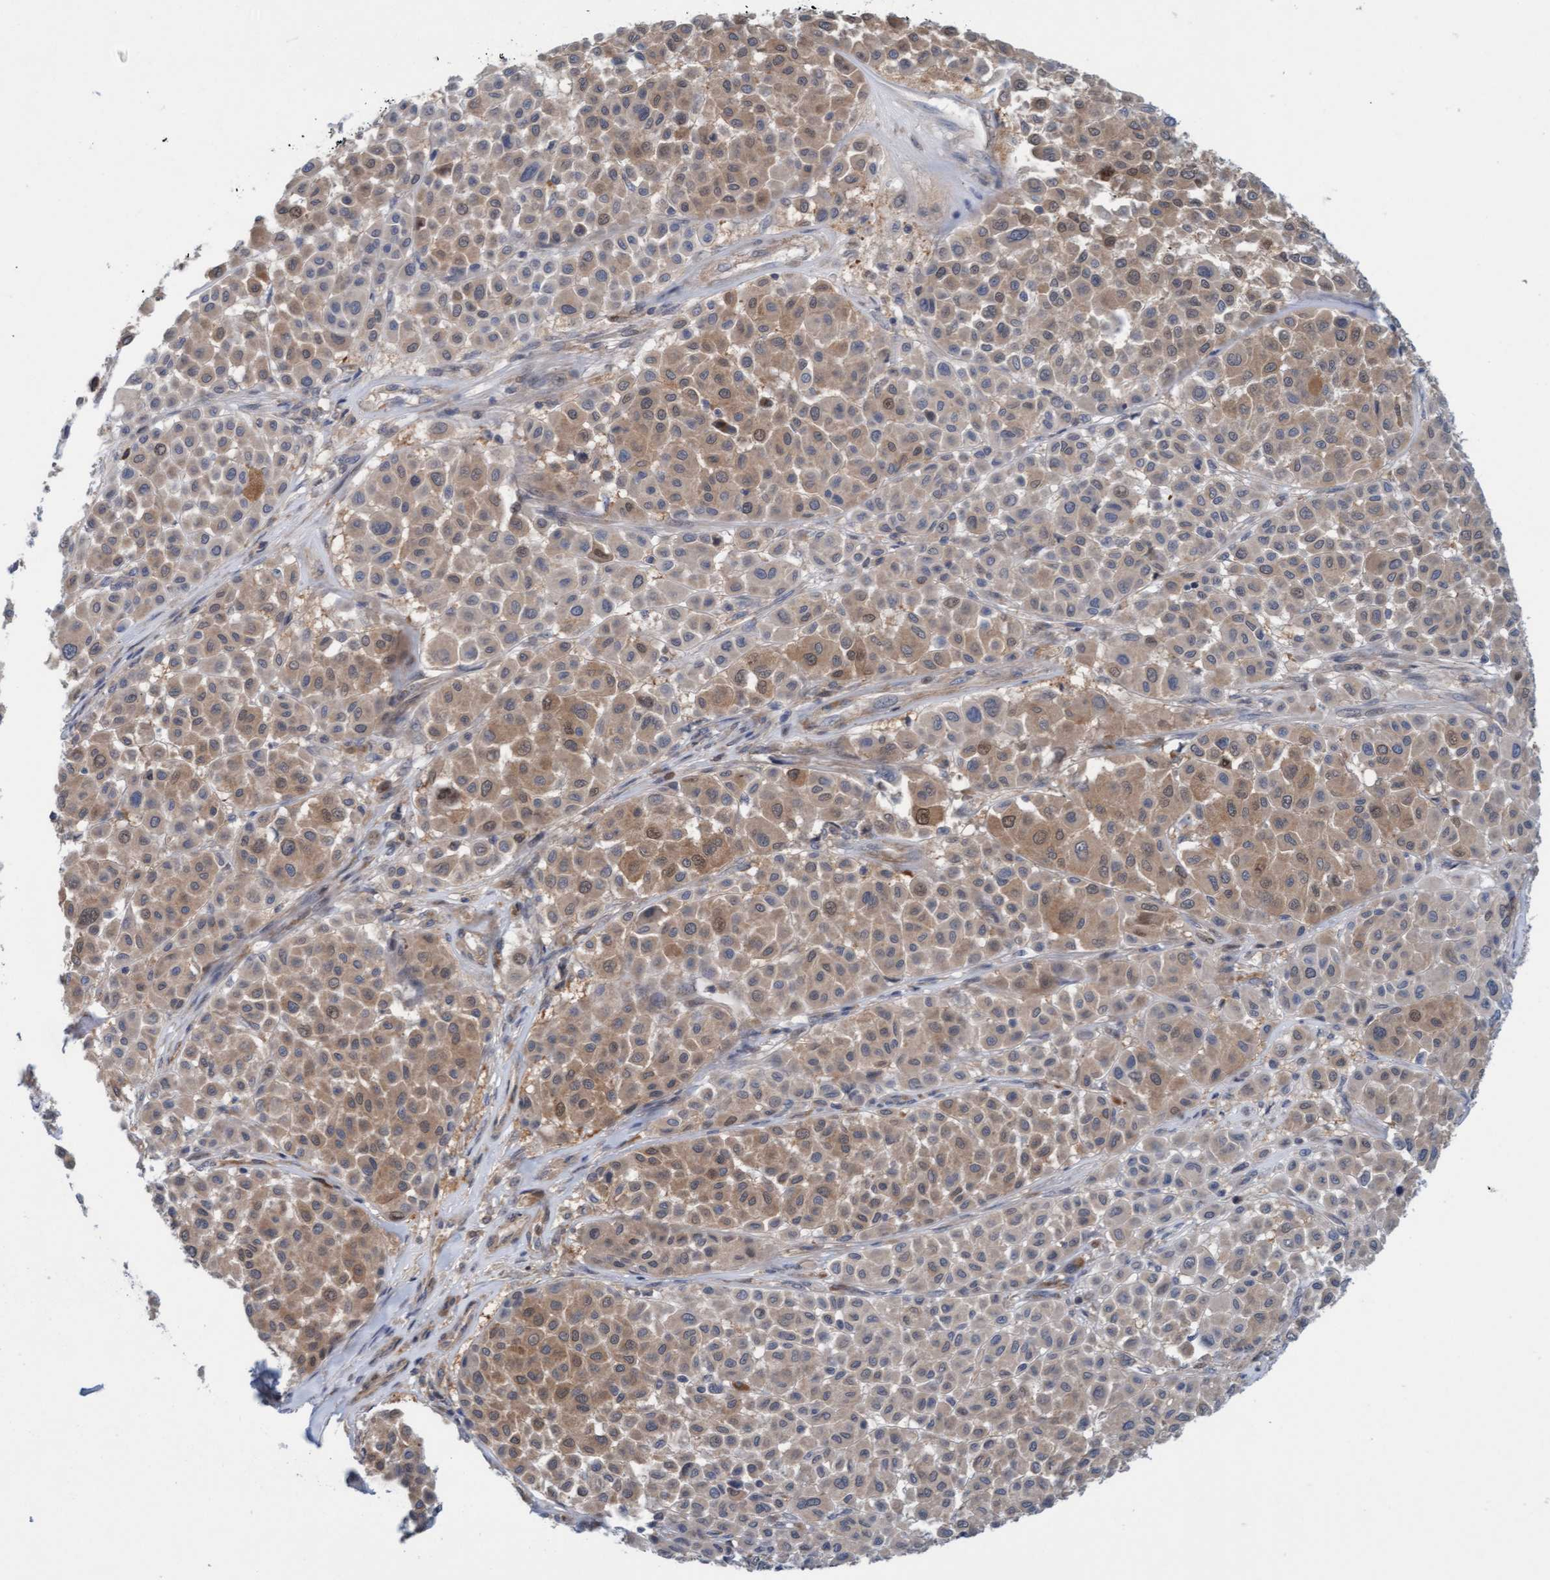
{"staining": {"intensity": "weak", "quantity": "25%-75%", "location": "cytoplasmic/membranous,nuclear"}, "tissue": "melanoma", "cell_type": "Tumor cells", "image_type": "cancer", "snomed": [{"axis": "morphology", "description": "Malignant melanoma, Metastatic site"}, {"axis": "topography", "description": "Soft tissue"}], "caption": "The micrograph exhibits immunohistochemical staining of melanoma. There is weak cytoplasmic/membranous and nuclear staining is seen in about 25%-75% of tumor cells.", "gene": "KLHL25", "patient": {"sex": "male", "age": 41}}